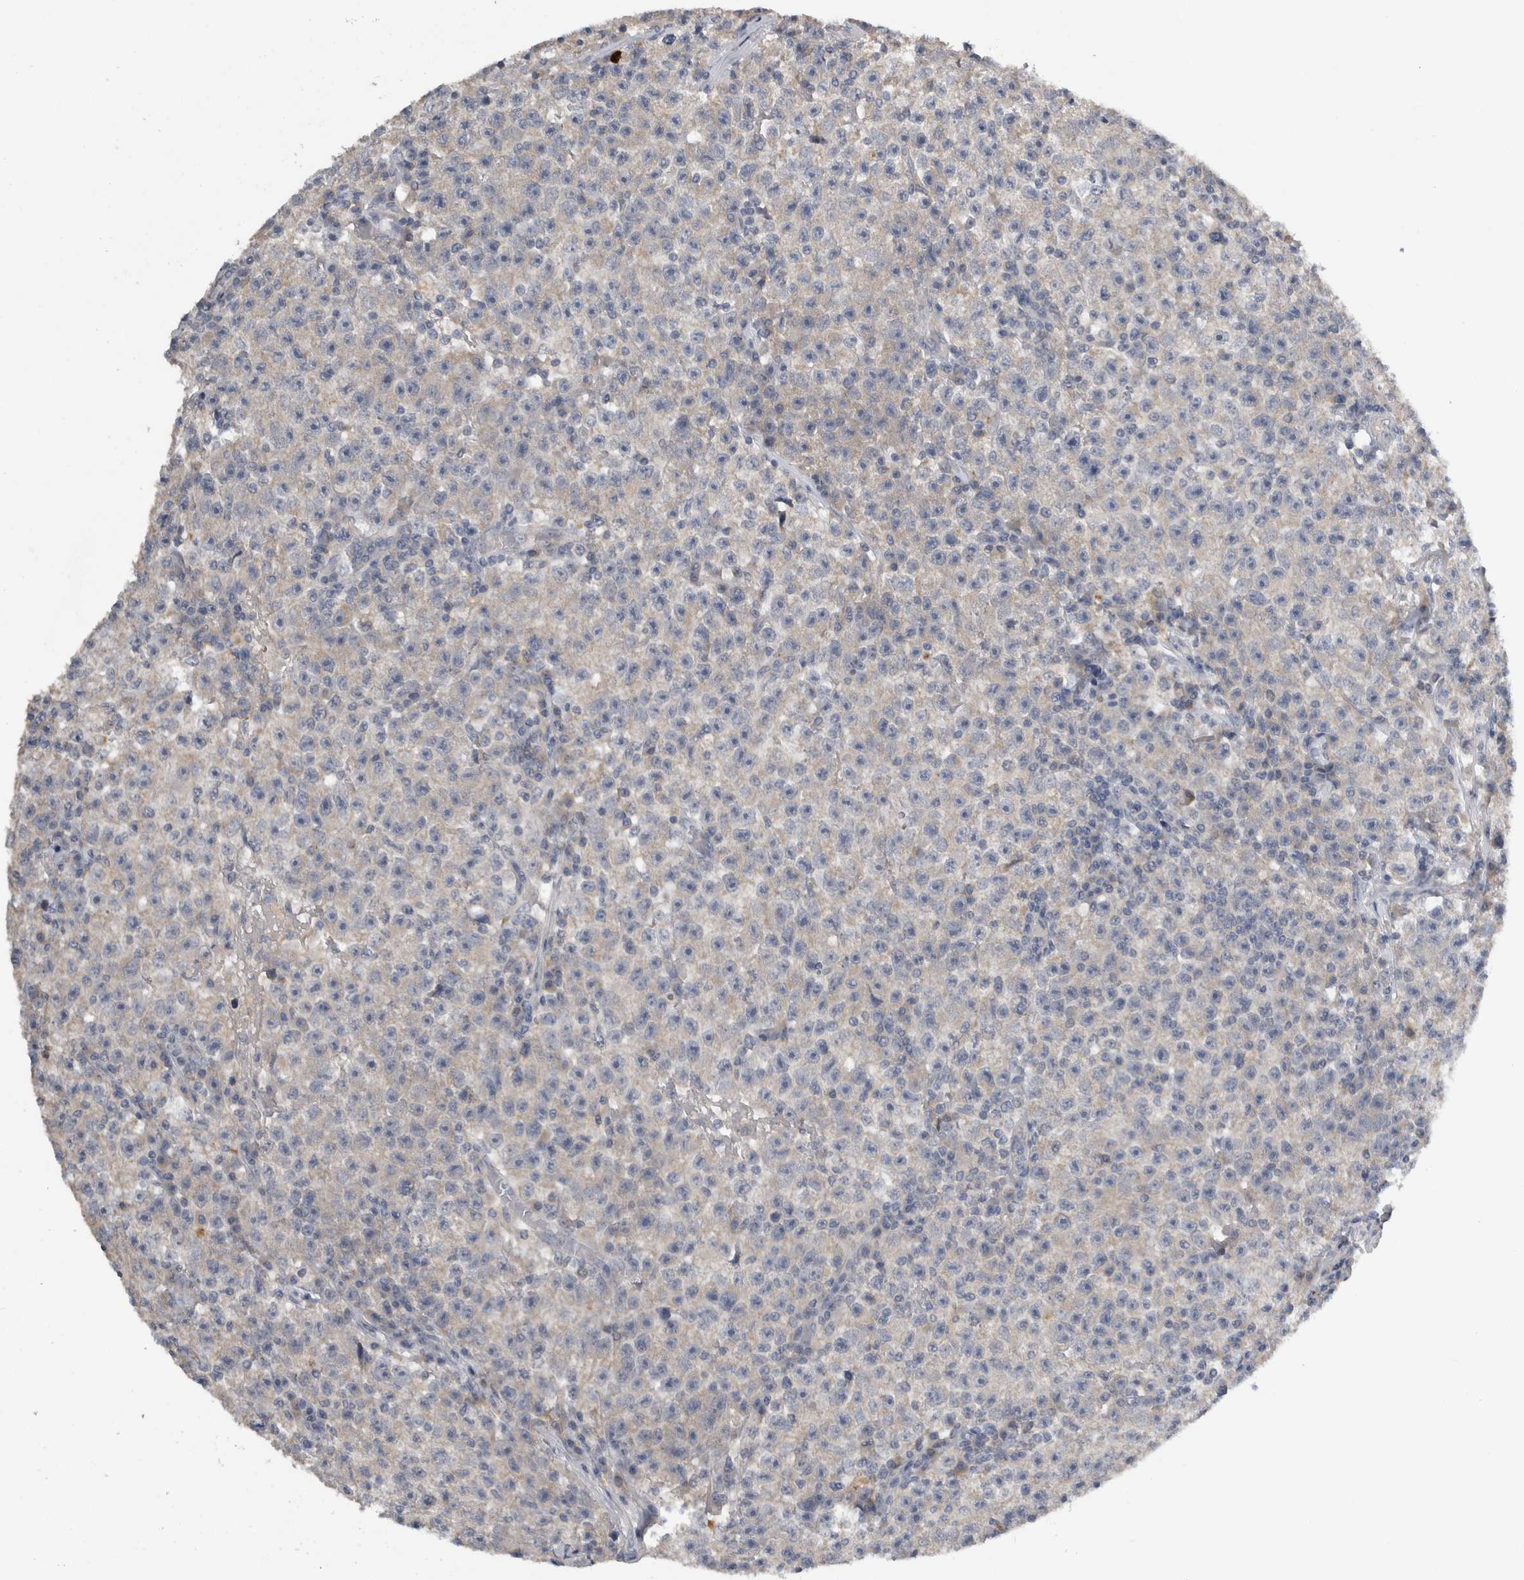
{"staining": {"intensity": "negative", "quantity": "none", "location": "none"}, "tissue": "testis cancer", "cell_type": "Tumor cells", "image_type": "cancer", "snomed": [{"axis": "morphology", "description": "Seminoma, NOS"}, {"axis": "topography", "description": "Testis"}], "caption": "IHC of human testis cancer demonstrates no positivity in tumor cells.", "gene": "SLC22A11", "patient": {"sex": "male", "age": 22}}